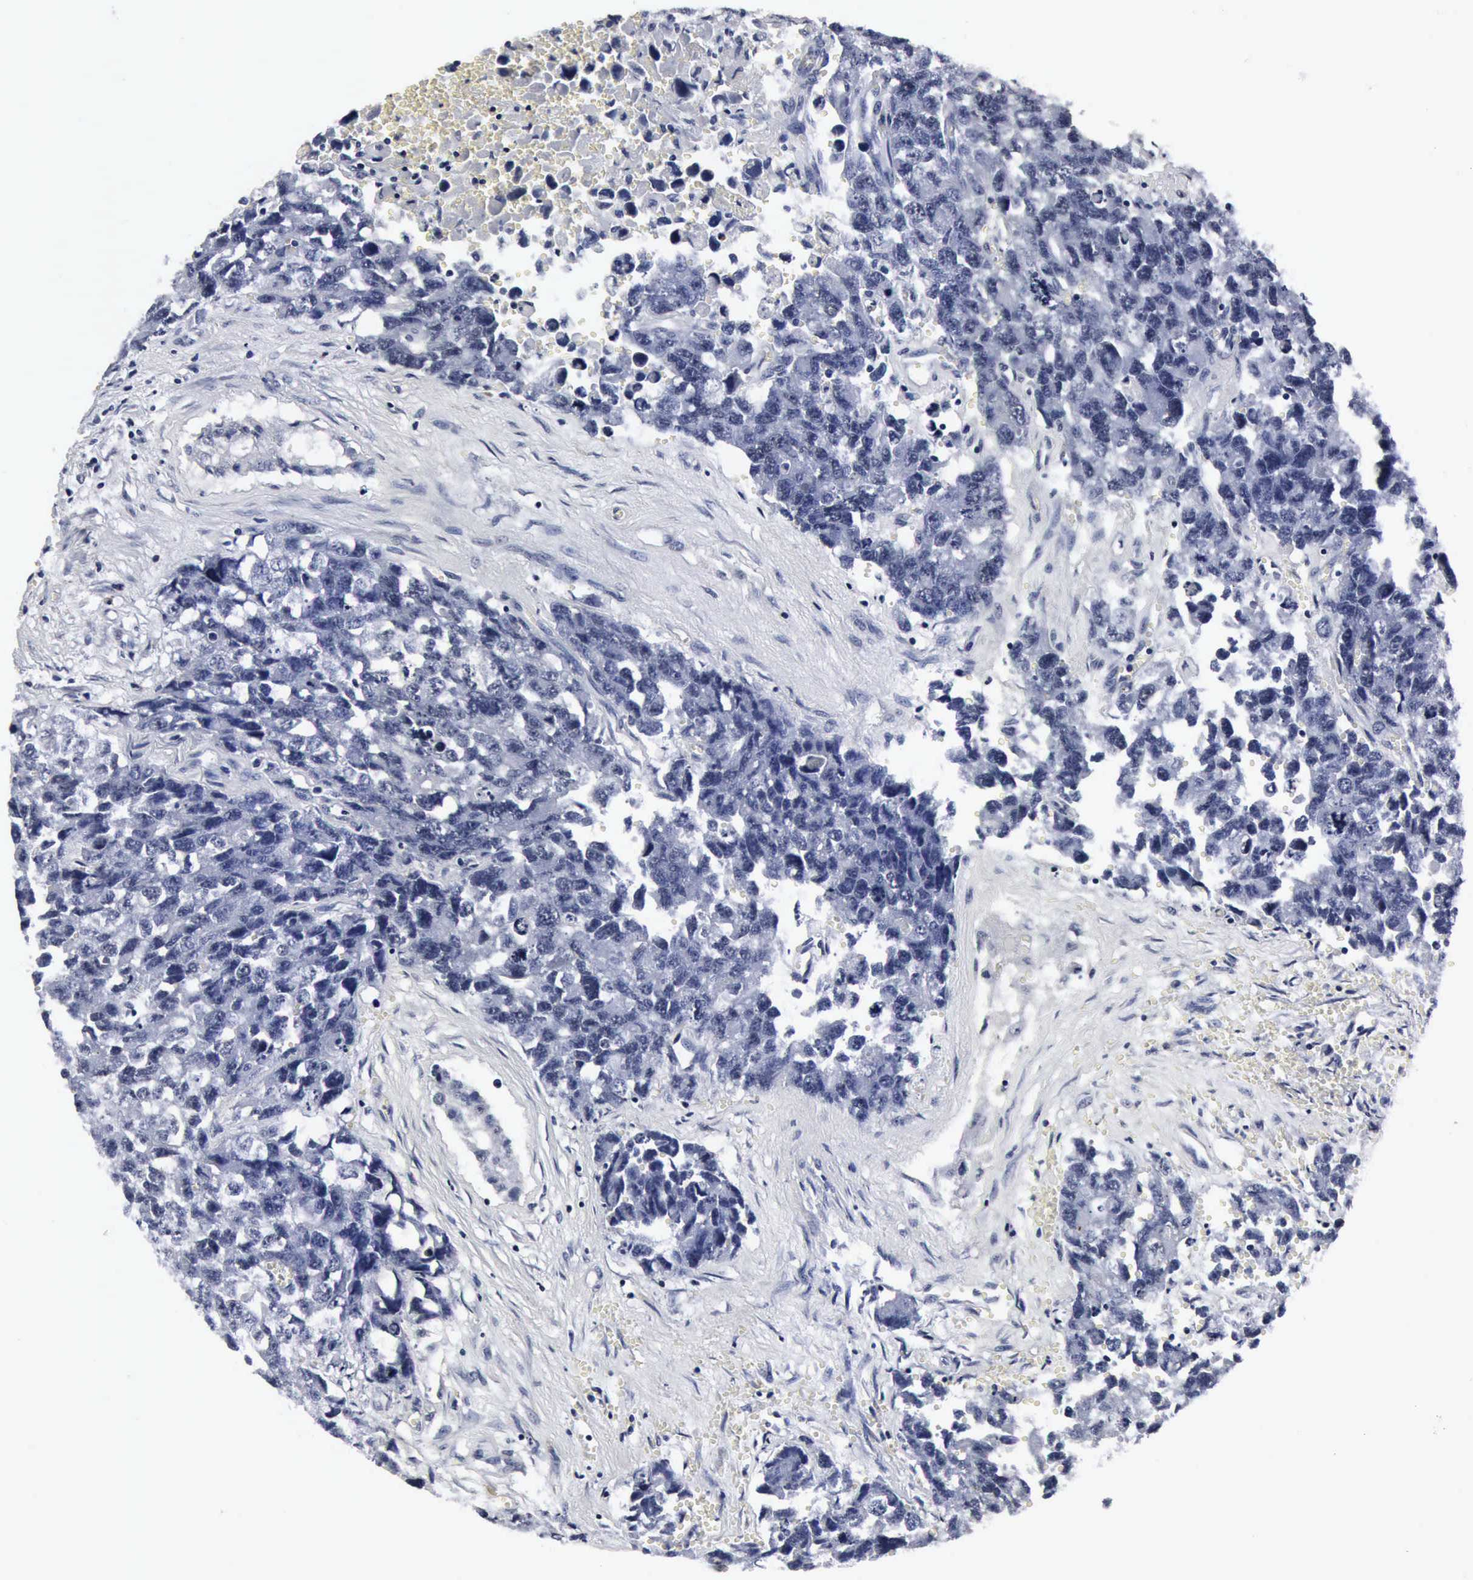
{"staining": {"intensity": "moderate", "quantity": "25%-75%", "location": "cytoplasmic/membranous,nuclear"}, "tissue": "testis cancer", "cell_type": "Tumor cells", "image_type": "cancer", "snomed": [{"axis": "morphology", "description": "Carcinoma, Embryonal, NOS"}, {"axis": "topography", "description": "Testis"}], "caption": "DAB immunohistochemical staining of human embryonal carcinoma (testis) exhibits moderate cytoplasmic/membranous and nuclear protein expression in about 25%-75% of tumor cells.", "gene": "UBC", "patient": {"sex": "male", "age": 31}}